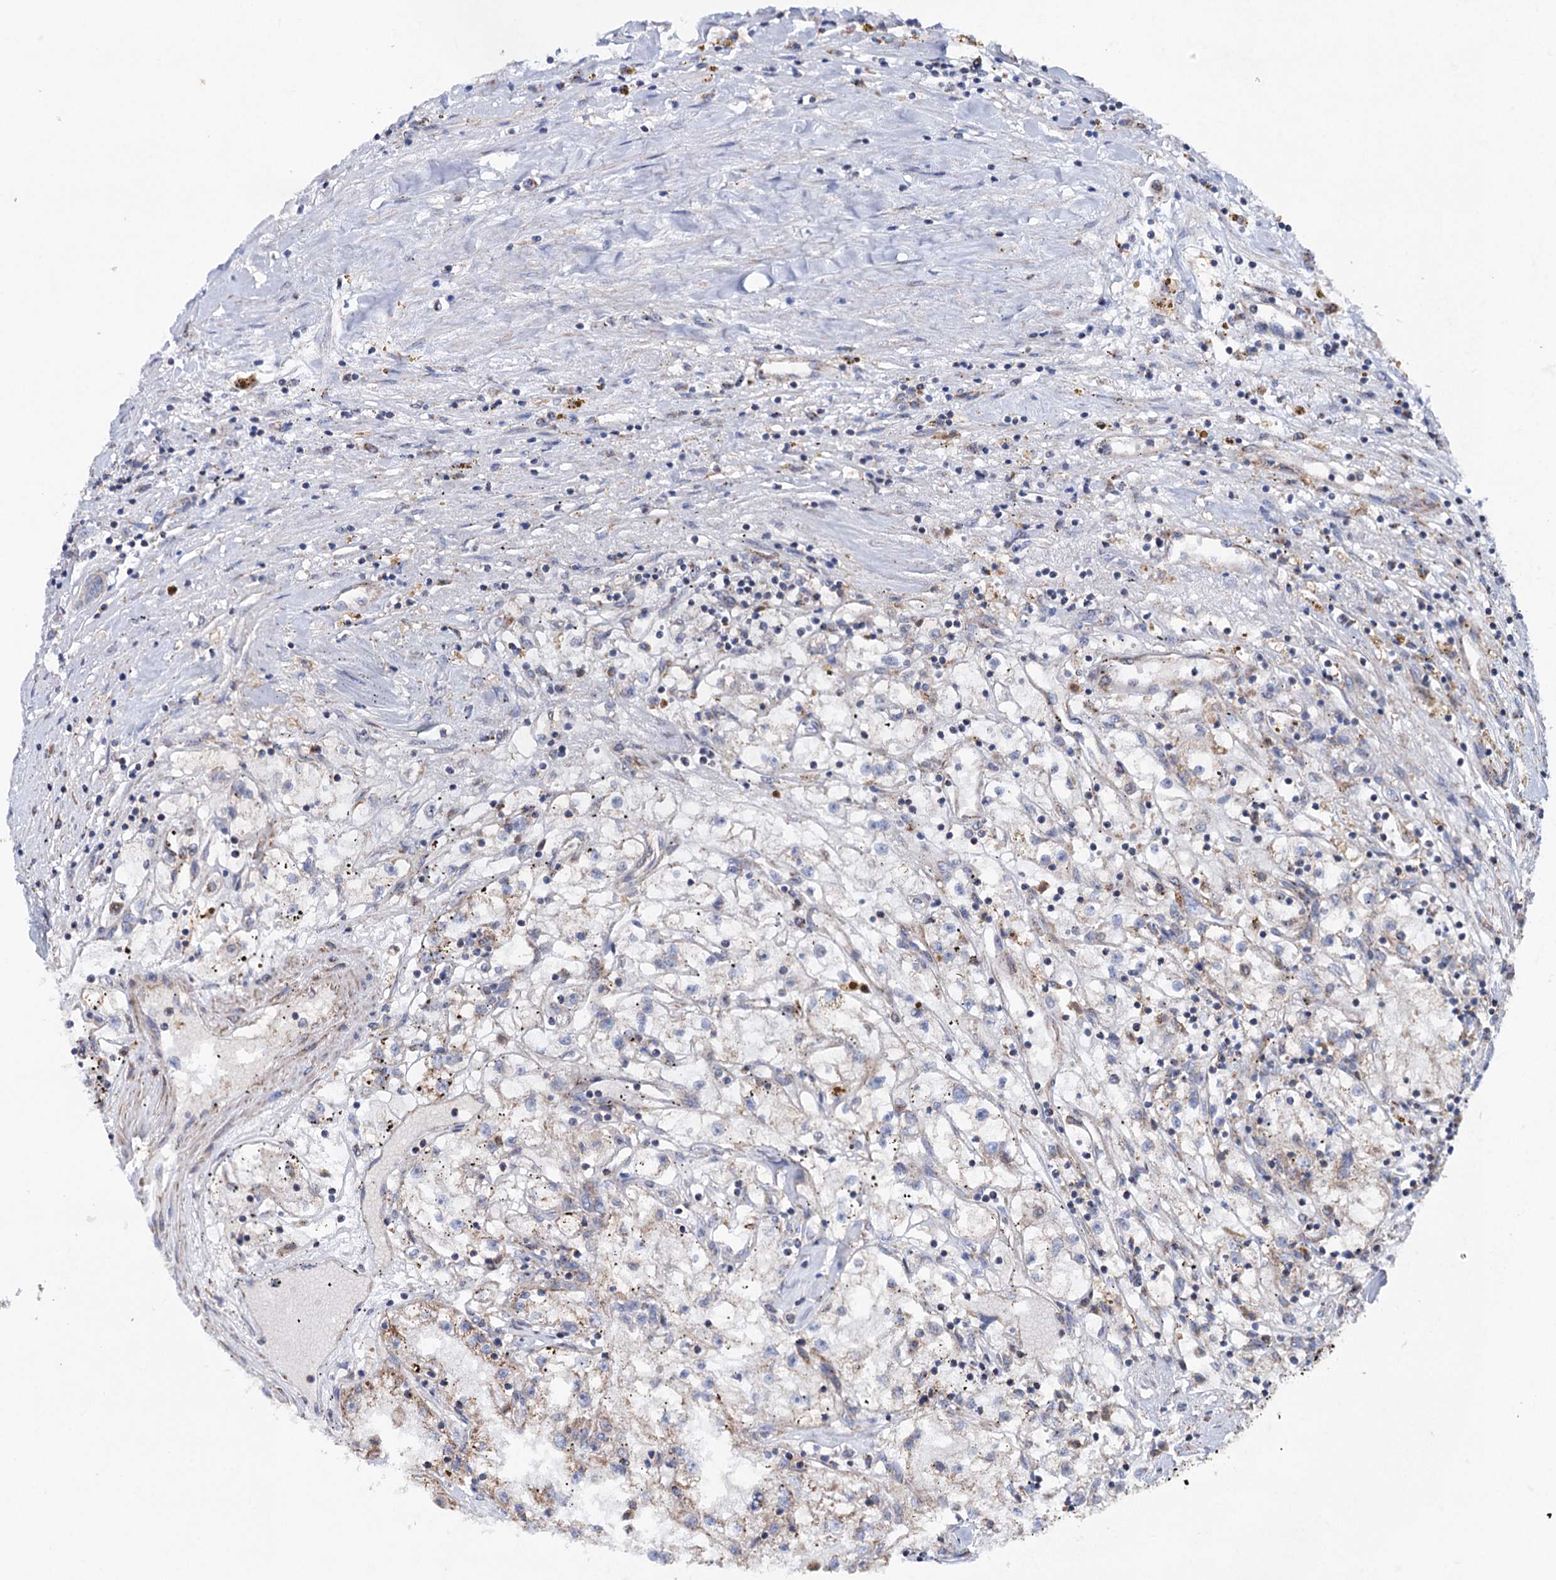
{"staining": {"intensity": "moderate", "quantity": "25%-75%", "location": "cytoplasmic/membranous"}, "tissue": "renal cancer", "cell_type": "Tumor cells", "image_type": "cancer", "snomed": [{"axis": "morphology", "description": "Adenocarcinoma, NOS"}, {"axis": "topography", "description": "Kidney"}], "caption": "Approximately 25%-75% of tumor cells in human renal cancer exhibit moderate cytoplasmic/membranous protein expression as visualized by brown immunohistochemical staining.", "gene": "SUCLA2", "patient": {"sex": "male", "age": 56}}